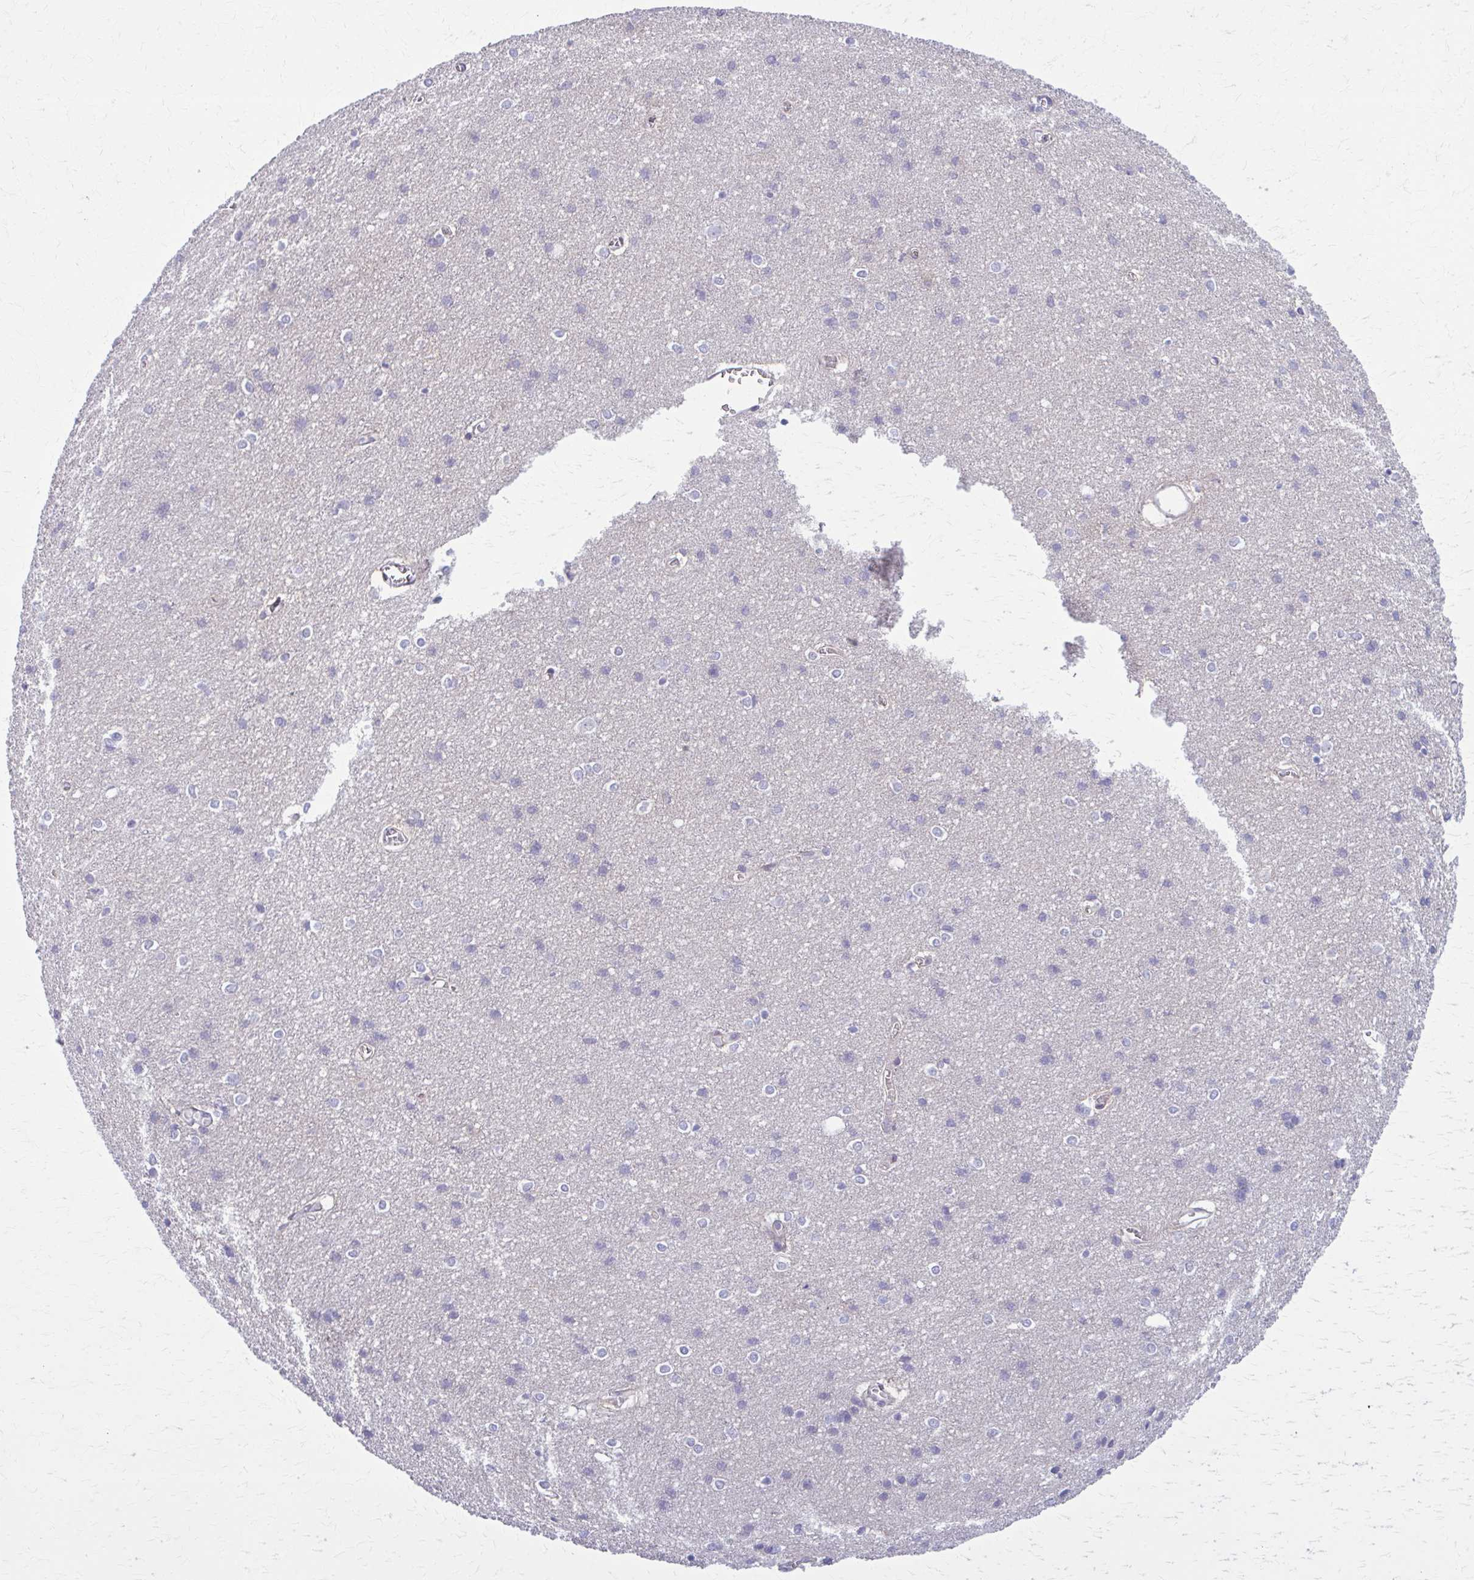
{"staining": {"intensity": "negative", "quantity": "none", "location": "none"}, "tissue": "cerebral cortex", "cell_type": "Endothelial cells", "image_type": "normal", "snomed": [{"axis": "morphology", "description": "Normal tissue, NOS"}, {"axis": "topography", "description": "Cerebral cortex"}], "caption": "A micrograph of human cerebral cortex is negative for staining in endothelial cells. Nuclei are stained in blue.", "gene": "CD38", "patient": {"sex": "male", "age": 37}}